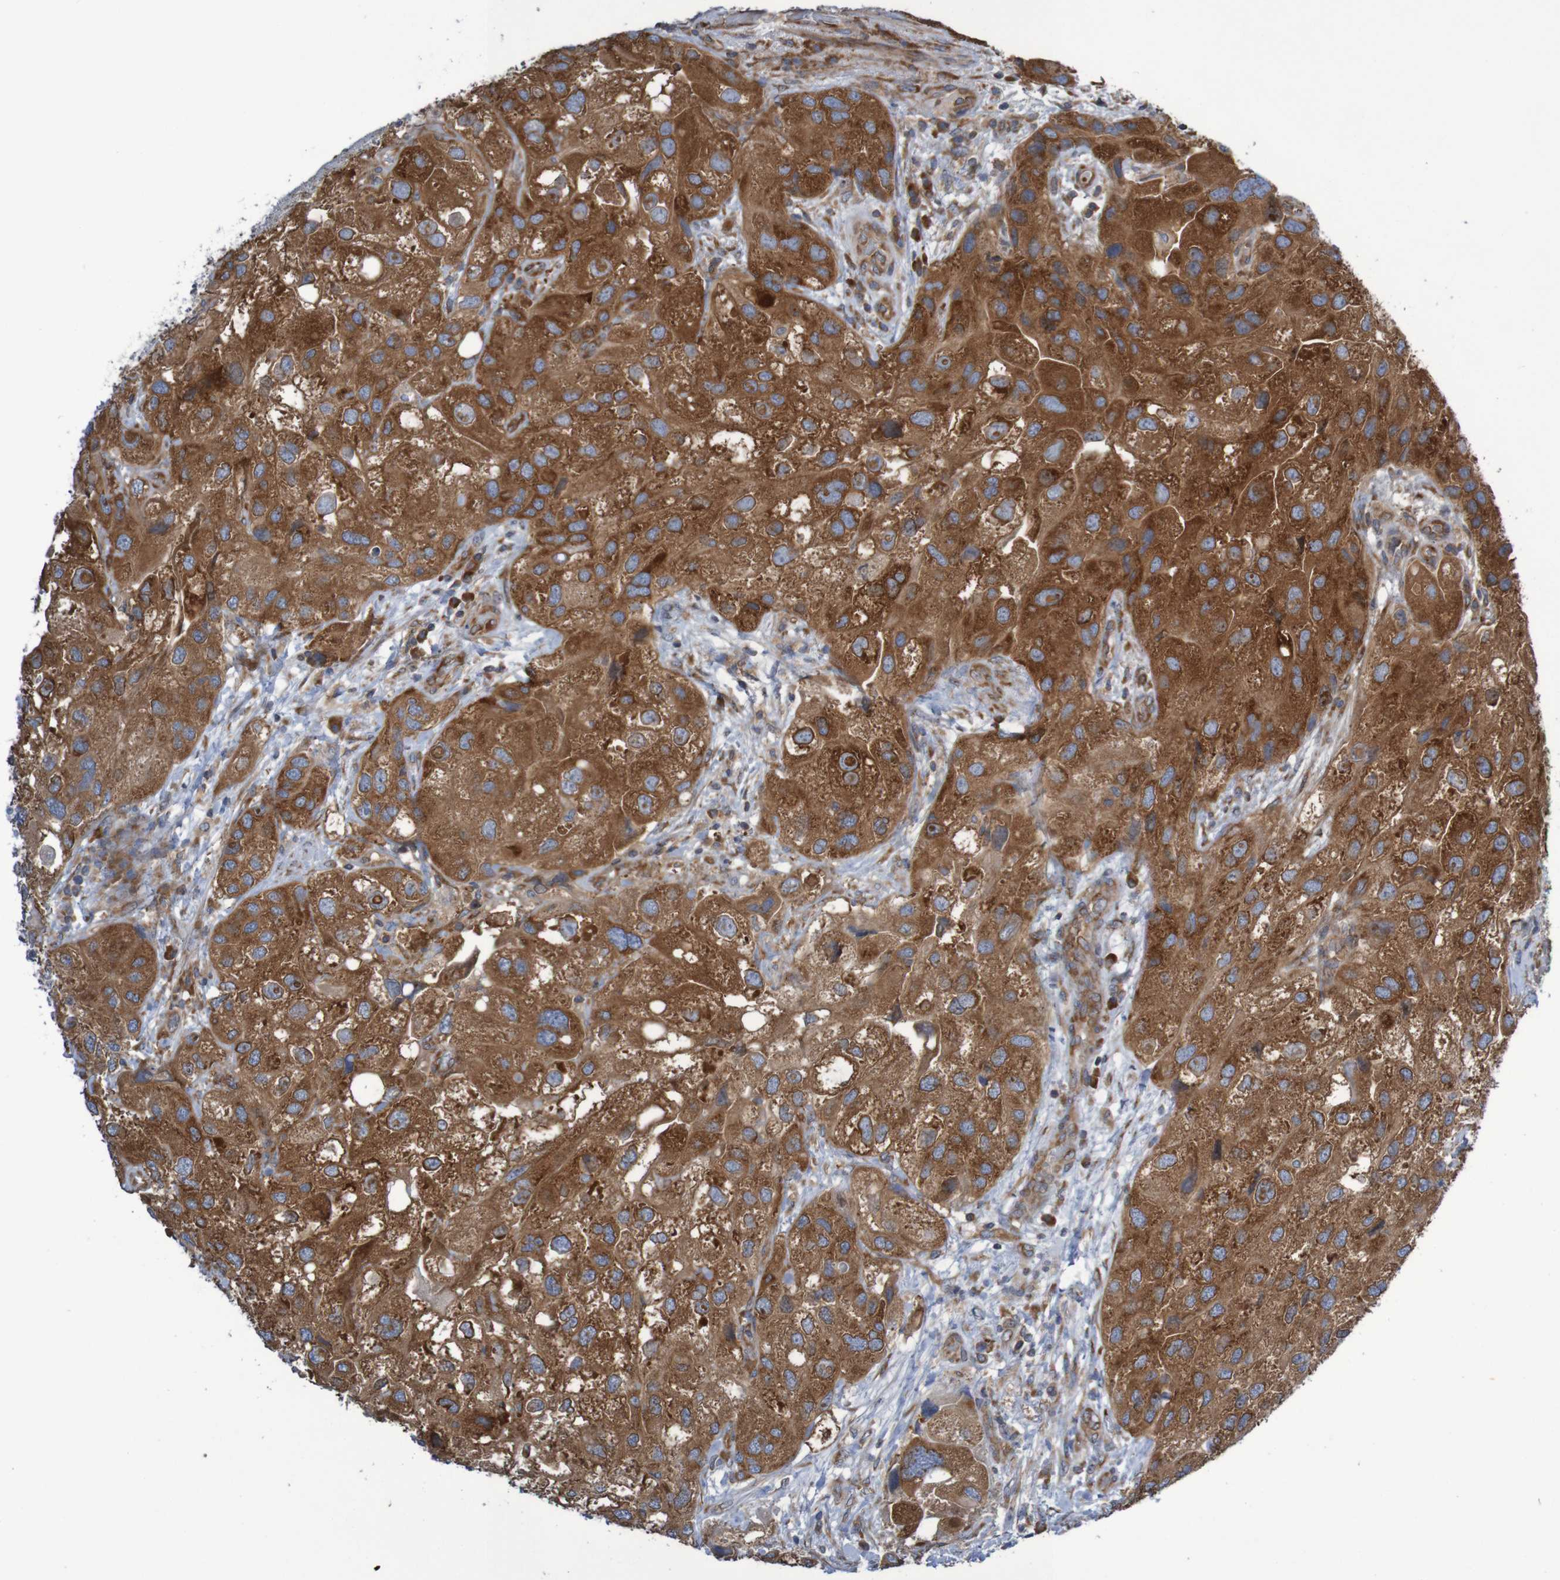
{"staining": {"intensity": "strong", "quantity": ">75%", "location": "cytoplasmic/membranous"}, "tissue": "urothelial cancer", "cell_type": "Tumor cells", "image_type": "cancer", "snomed": [{"axis": "morphology", "description": "Urothelial carcinoma, High grade"}, {"axis": "topography", "description": "Urinary bladder"}], "caption": "Immunohistochemical staining of high-grade urothelial carcinoma shows high levels of strong cytoplasmic/membranous protein staining in approximately >75% of tumor cells.", "gene": "LRRC47", "patient": {"sex": "female", "age": 64}}